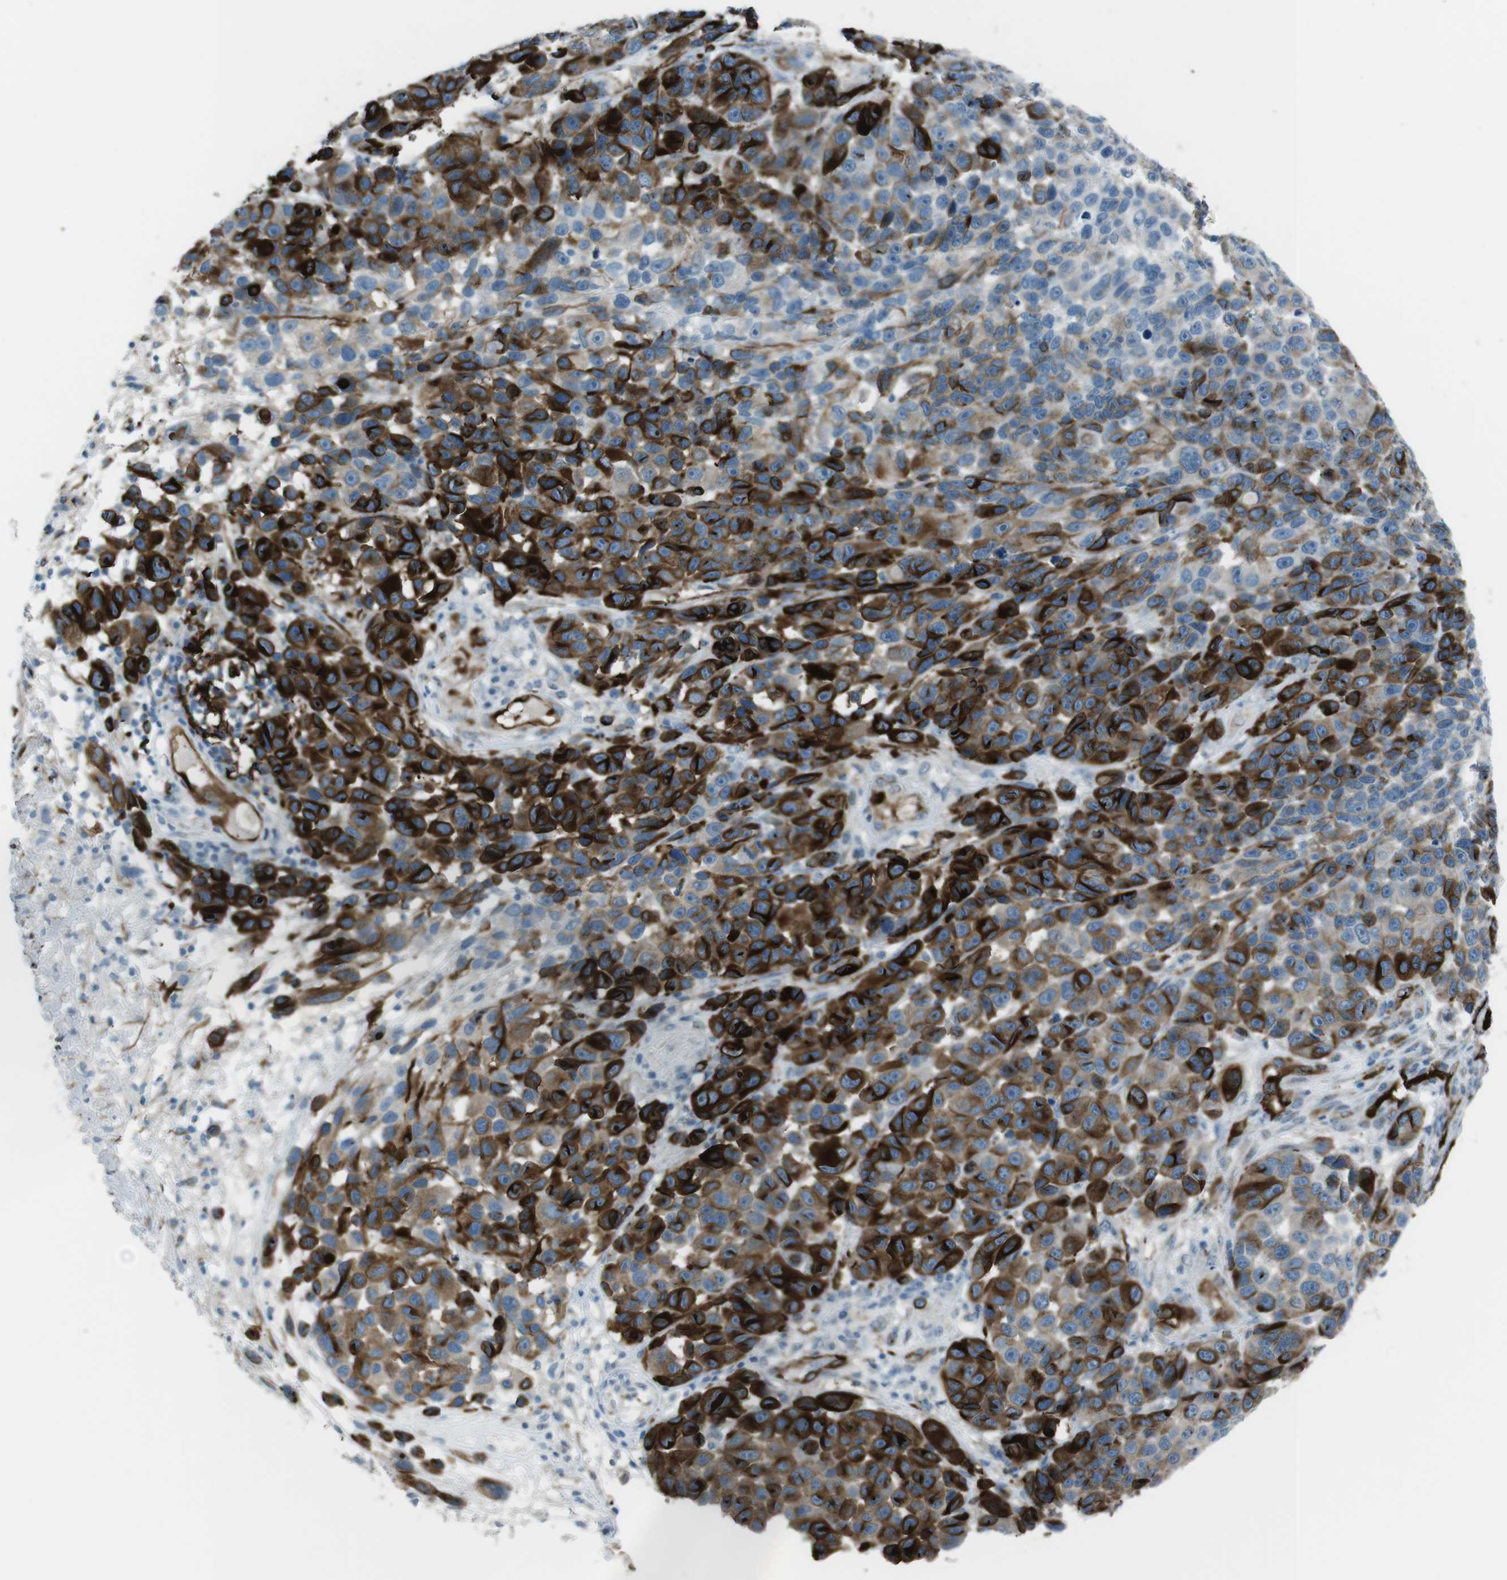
{"staining": {"intensity": "strong", "quantity": "25%-75%", "location": "cytoplasmic/membranous"}, "tissue": "melanoma", "cell_type": "Tumor cells", "image_type": "cancer", "snomed": [{"axis": "morphology", "description": "Malignant melanoma, NOS"}, {"axis": "topography", "description": "Skin"}], "caption": "Immunohistochemical staining of malignant melanoma exhibits strong cytoplasmic/membranous protein staining in approximately 25%-75% of tumor cells.", "gene": "TUBB2A", "patient": {"sex": "male", "age": 53}}